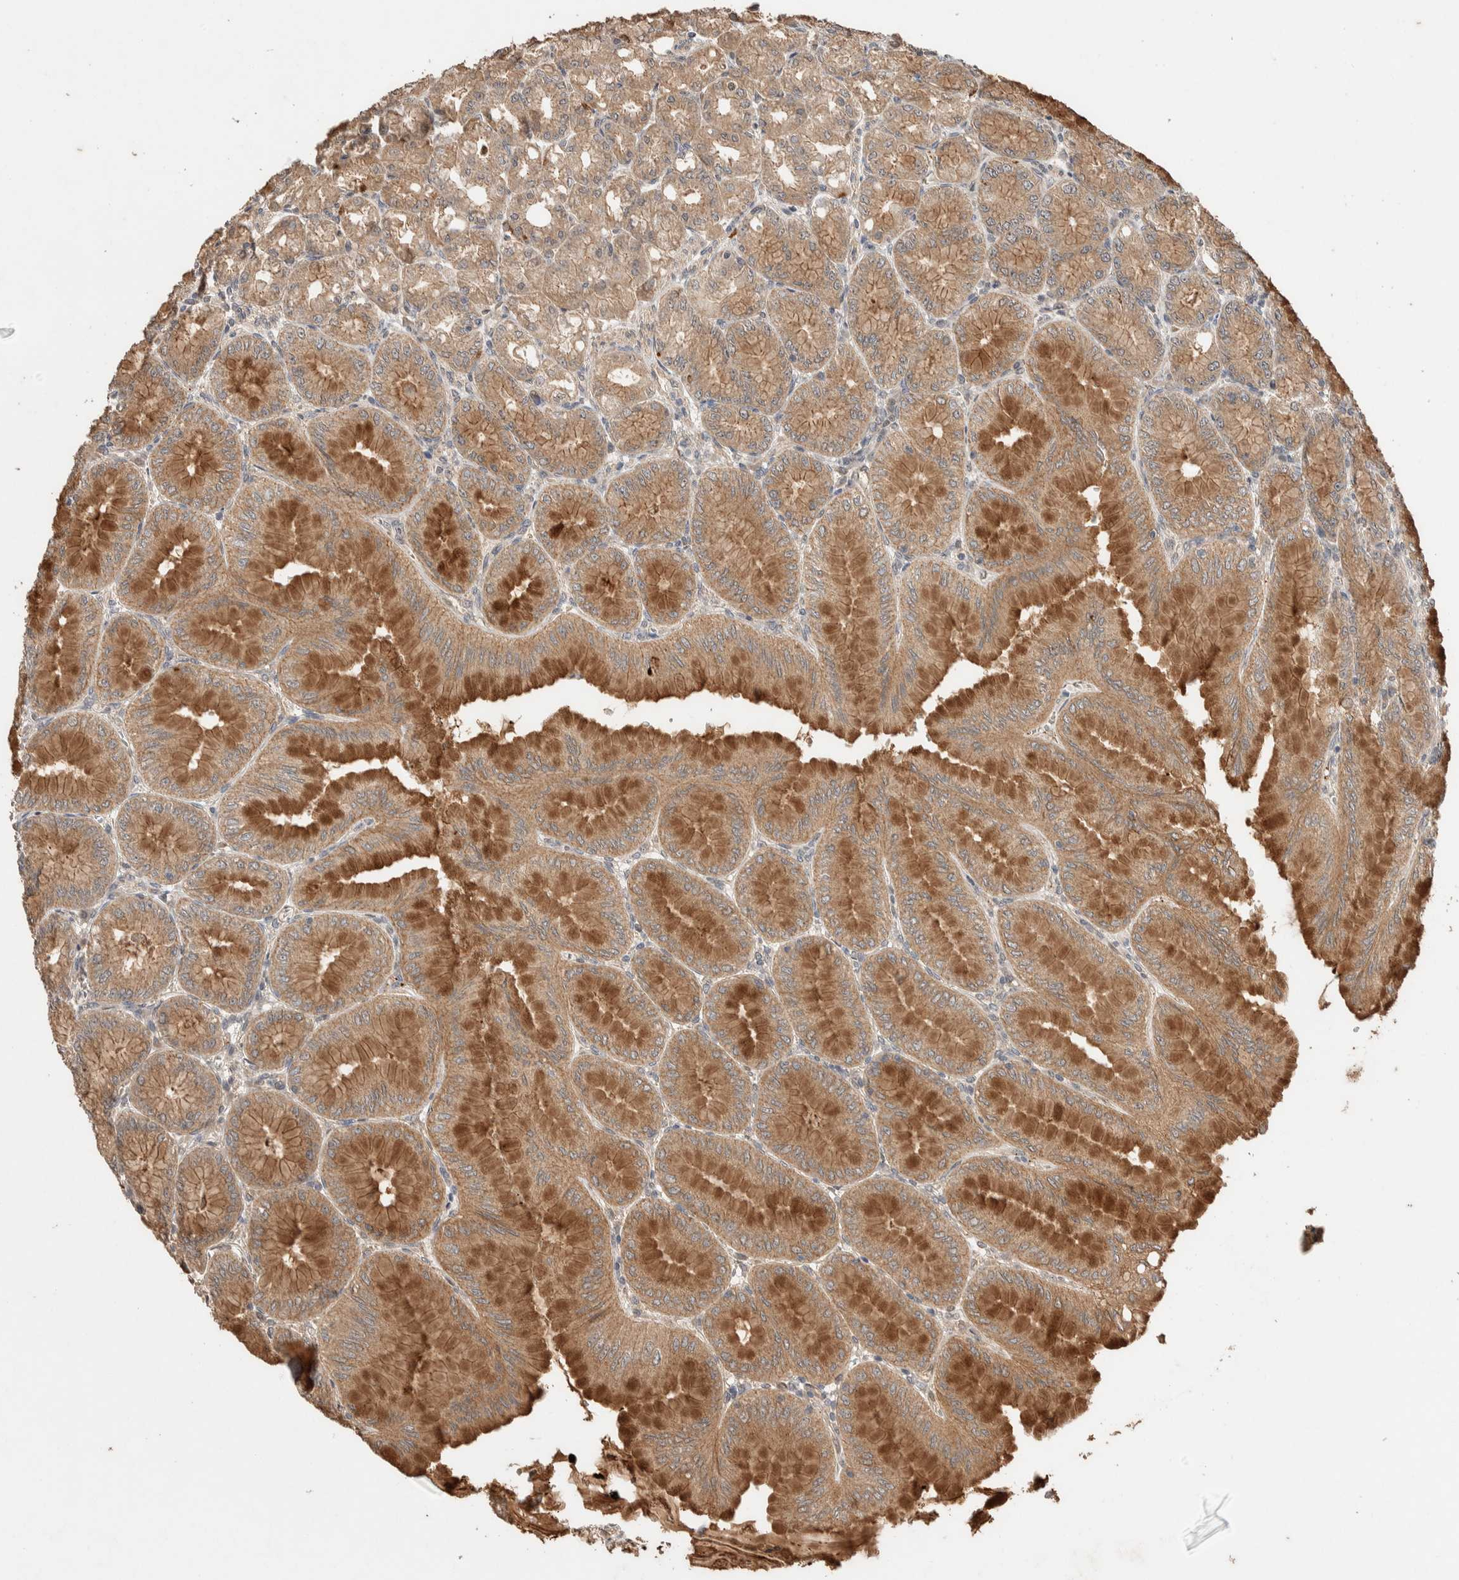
{"staining": {"intensity": "moderate", "quantity": ">75%", "location": "cytoplasmic/membranous"}, "tissue": "stomach", "cell_type": "Glandular cells", "image_type": "normal", "snomed": [{"axis": "morphology", "description": "Normal tissue, NOS"}, {"axis": "topography", "description": "Stomach, lower"}], "caption": "Brown immunohistochemical staining in normal stomach reveals moderate cytoplasmic/membranous expression in approximately >75% of glandular cells.", "gene": "PRDM15", "patient": {"sex": "male", "age": 71}}